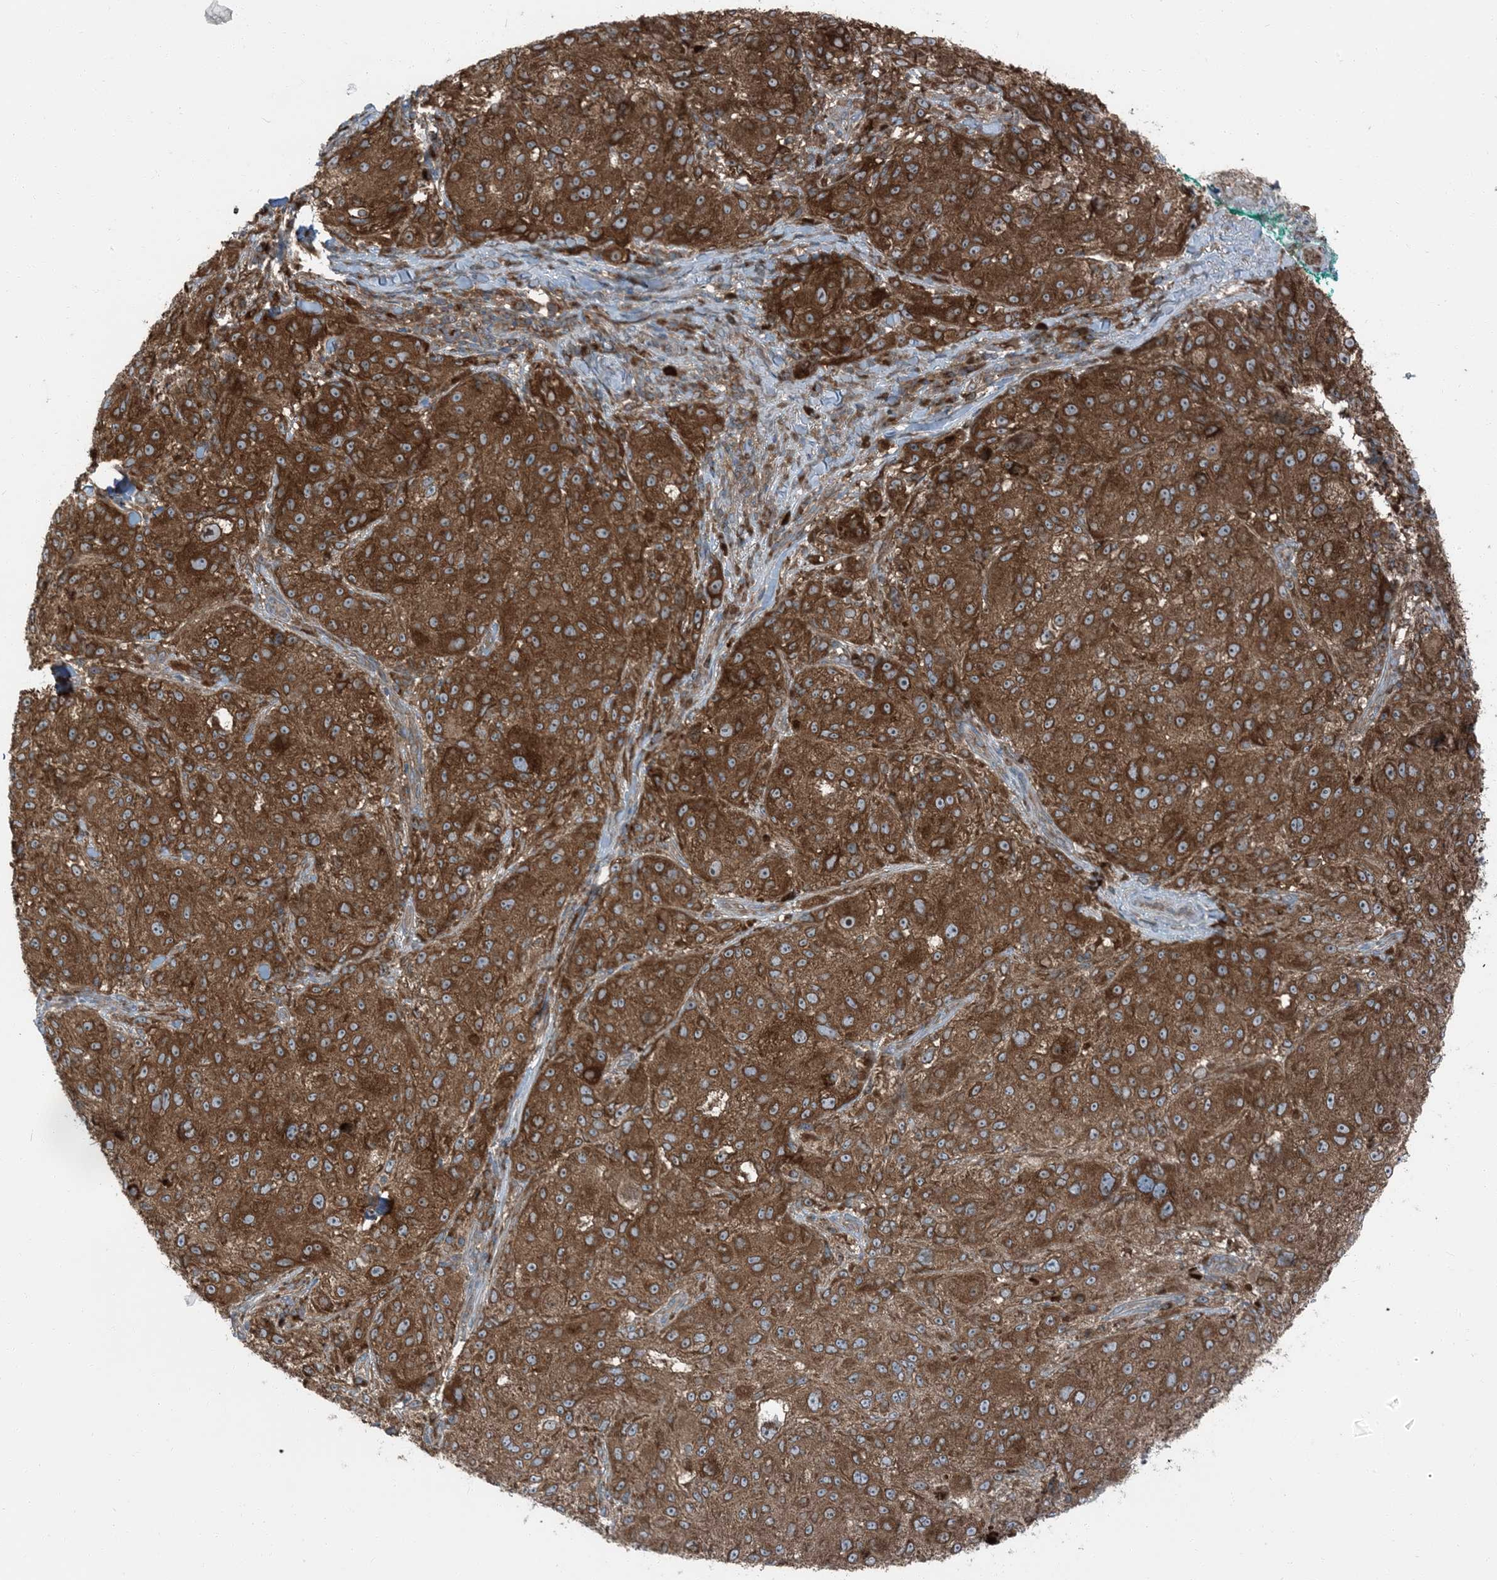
{"staining": {"intensity": "strong", "quantity": ">75%", "location": "cytoplasmic/membranous"}, "tissue": "melanoma", "cell_type": "Tumor cells", "image_type": "cancer", "snomed": [{"axis": "morphology", "description": "Necrosis, NOS"}, {"axis": "morphology", "description": "Malignant melanoma, NOS"}, {"axis": "topography", "description": "Skin"}], "caption": "Tumor cells reveal strong cytoplasmic/membranous expression in approximately >75% of cells in malignant melanoma.", "gene": "RAB3GAP1", "patient": {"sex": "female", "age": 87}}